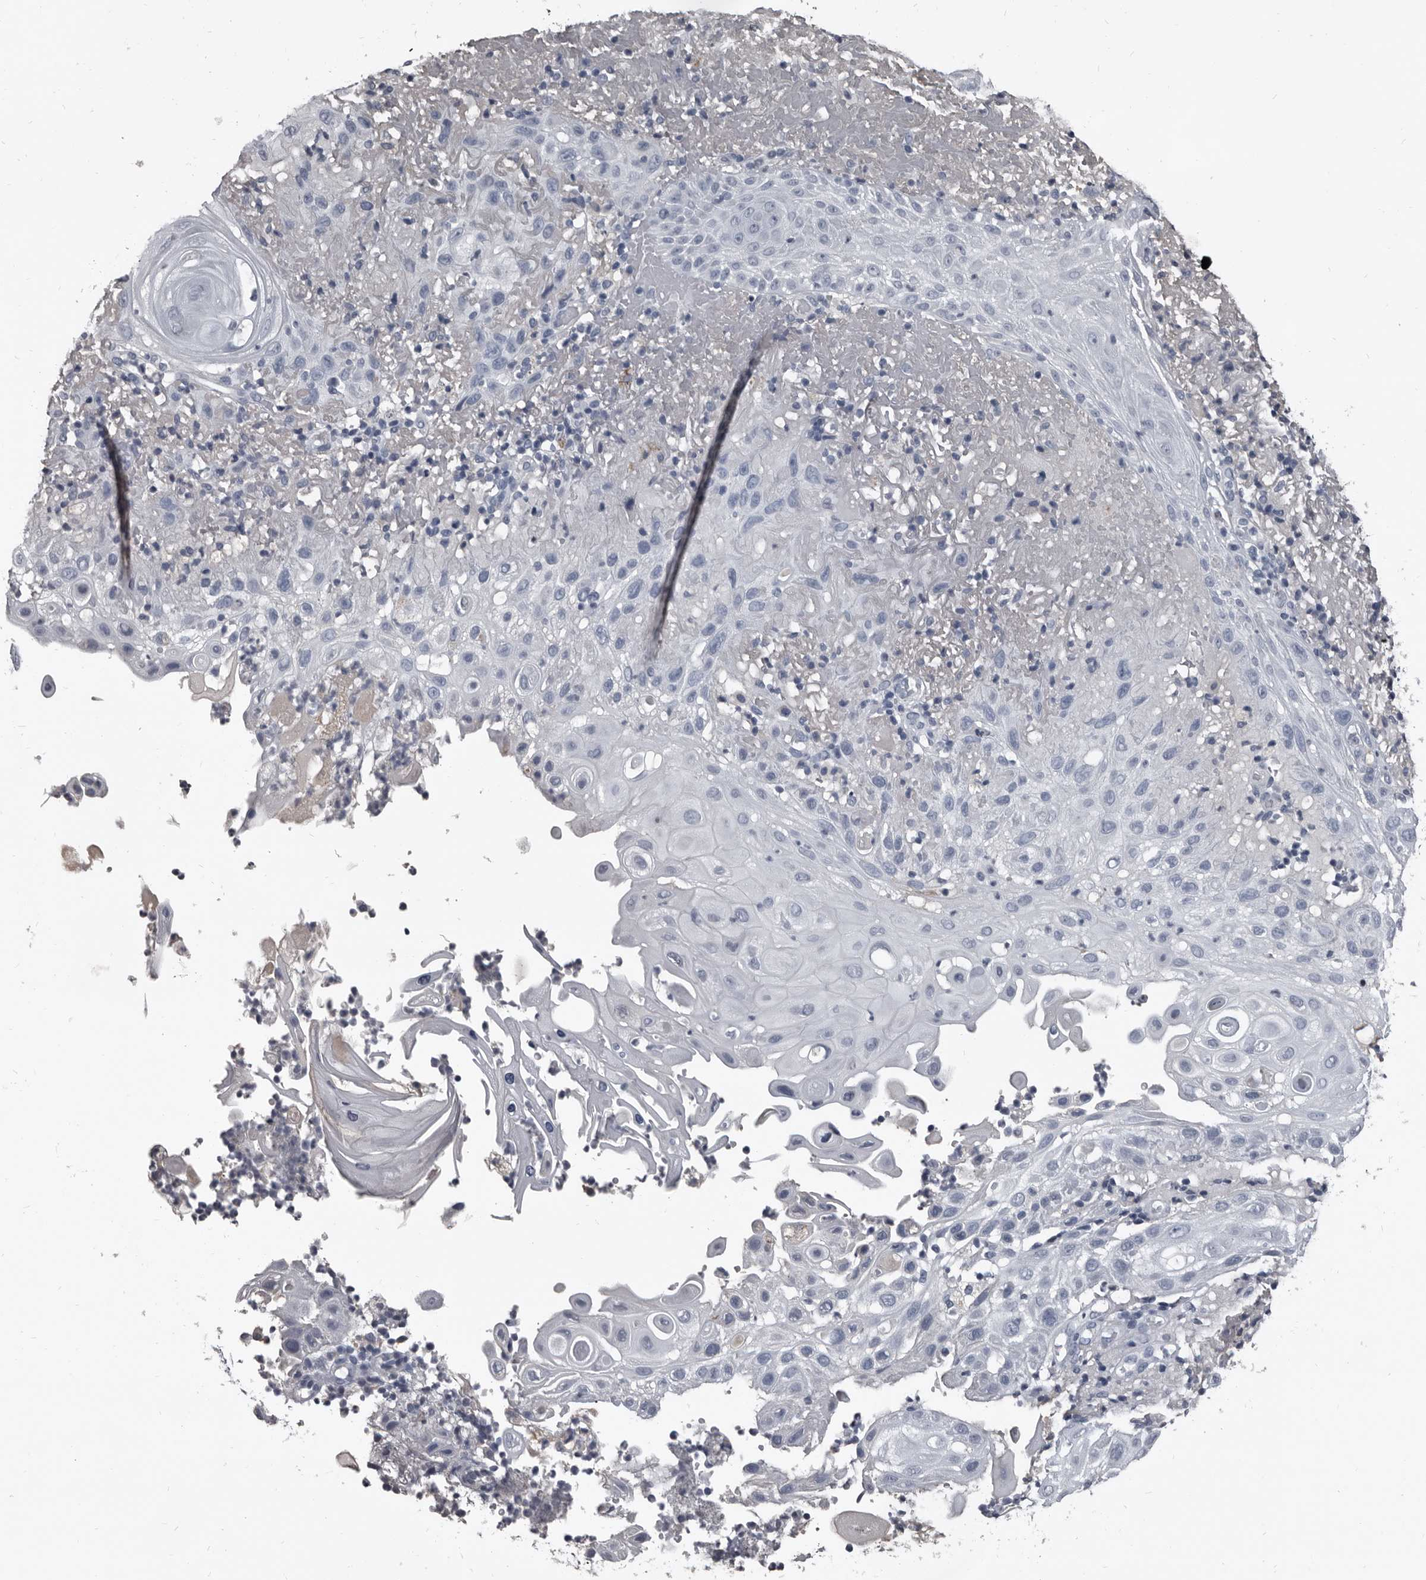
{"staining": {"intensity": "negative", "quantity": "none", "location": "none"}, "tissue": "skin cancer", "cell_type": "Tumor cells", "image_type": "cancer", "snomed": [{"axis": "morphology", "description": "Normal tissue, NOS"}, {"axis": "morphology", "description": "Squamous cell carcinoma, NOS"}, {"axis": "topography", "description": "Skin"}], "caption": "DAB immunohistochemical staining of human skin cancer exhibits no significant positivity in tumor cells.", "gene": "GREB1", "patient": {"sex": "female", "age": 96}}